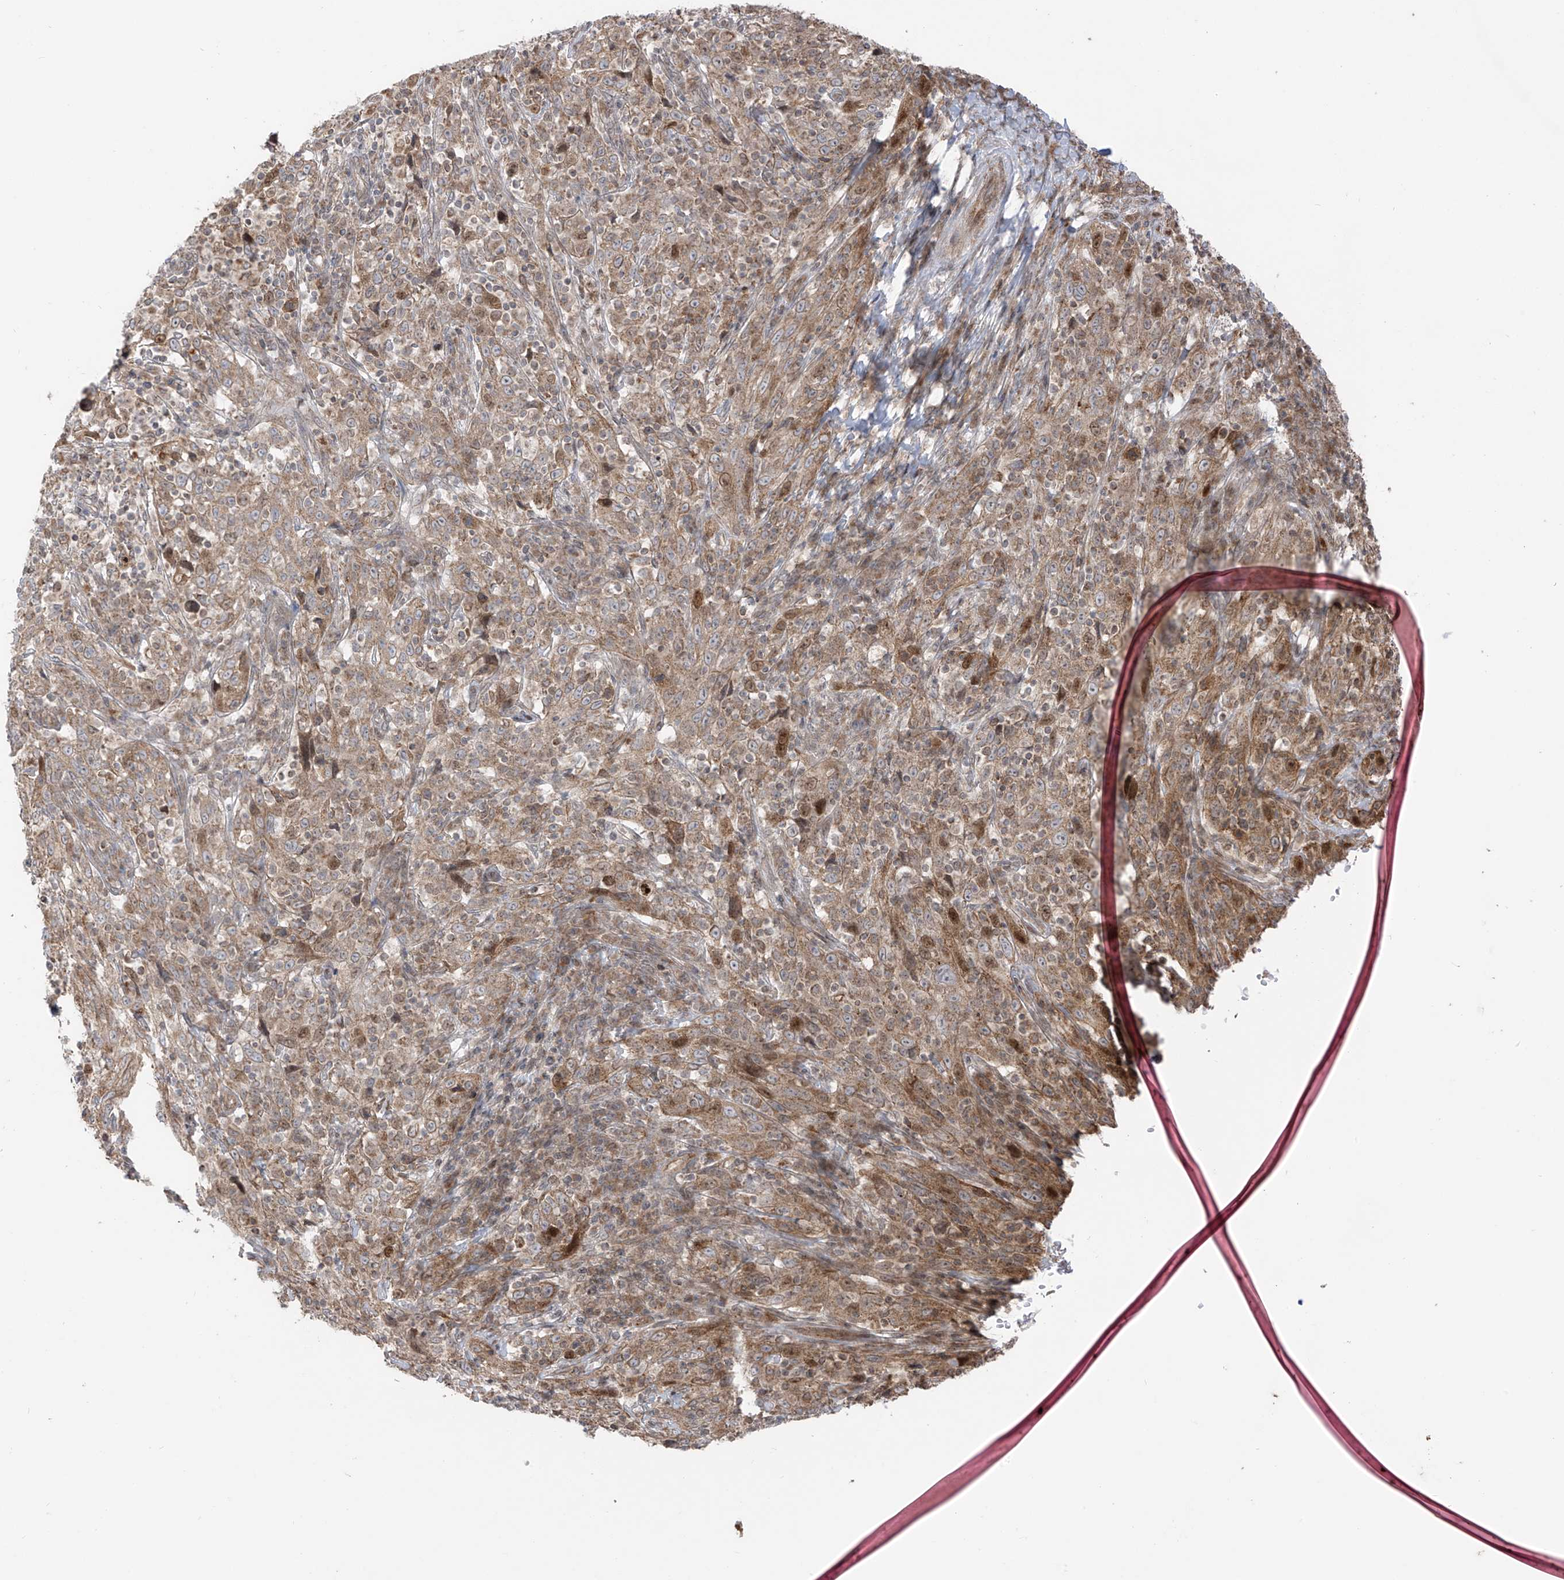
{"staining": {"intensity": "moderate", "quantity": ">75%", "location": "cytoplasmic/membranous"}, "tissue": "cervical cancer", "cell_type": "Tumor cells", "image_type": "cancer", "snomed": [{"axis": "morphology", "description": "Squamous cell carcinoma, NOS"}, {"axis": "topography", "description": "Cervix"}], "caption": "Moderate cytoplasmic/membranous expression for a protein is present in approximately >75% of tumor cells of cervical cancer using immunohistochemistry.", "gene": "PDE11A", "patient": {"sex": "female", "age": 46}}